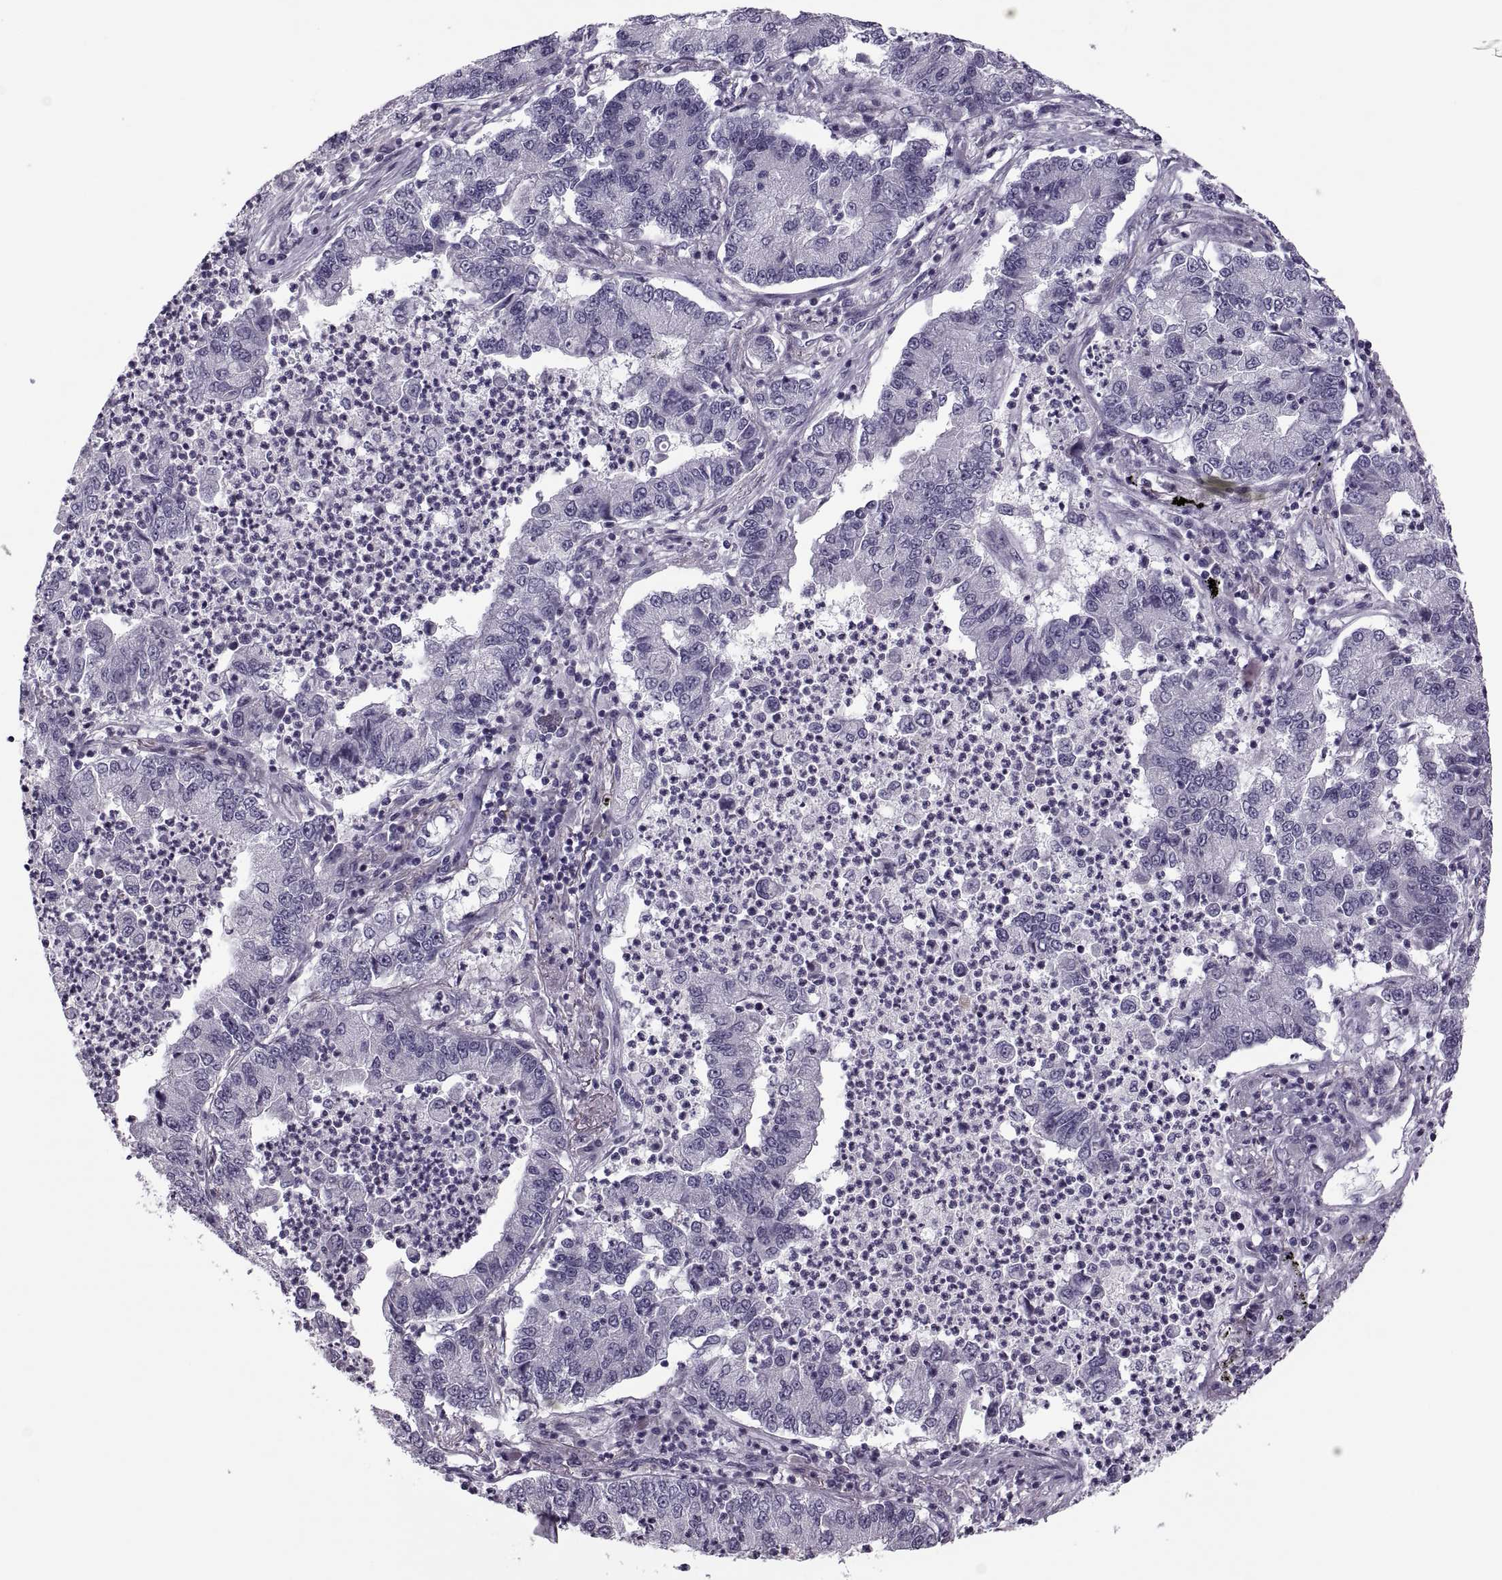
{"staining": {"intensity": "negative", "quantity": "none", "location": "none"}, "tissue": "lung cancer", "cell_type": "Tumor cells", "image_type": "cancer", "snomed": [{"axis": "morphology", "description": "Adenocarcinoma, NOS"}, {"axis": "topography", "description": "Lung"}], "caption": "This image is of lung cancer stained with immunohistochemistry (IHC) to label a protein in brown with the nuclei are counter-stained blue. There is no positivity in tumor cells. (DAB (3,3'-diaminobenzidine) immunohistochemistry (IHC), high magnification).", "gene": "PRSS54", "patient": {"sex": "female", "age": 57}}